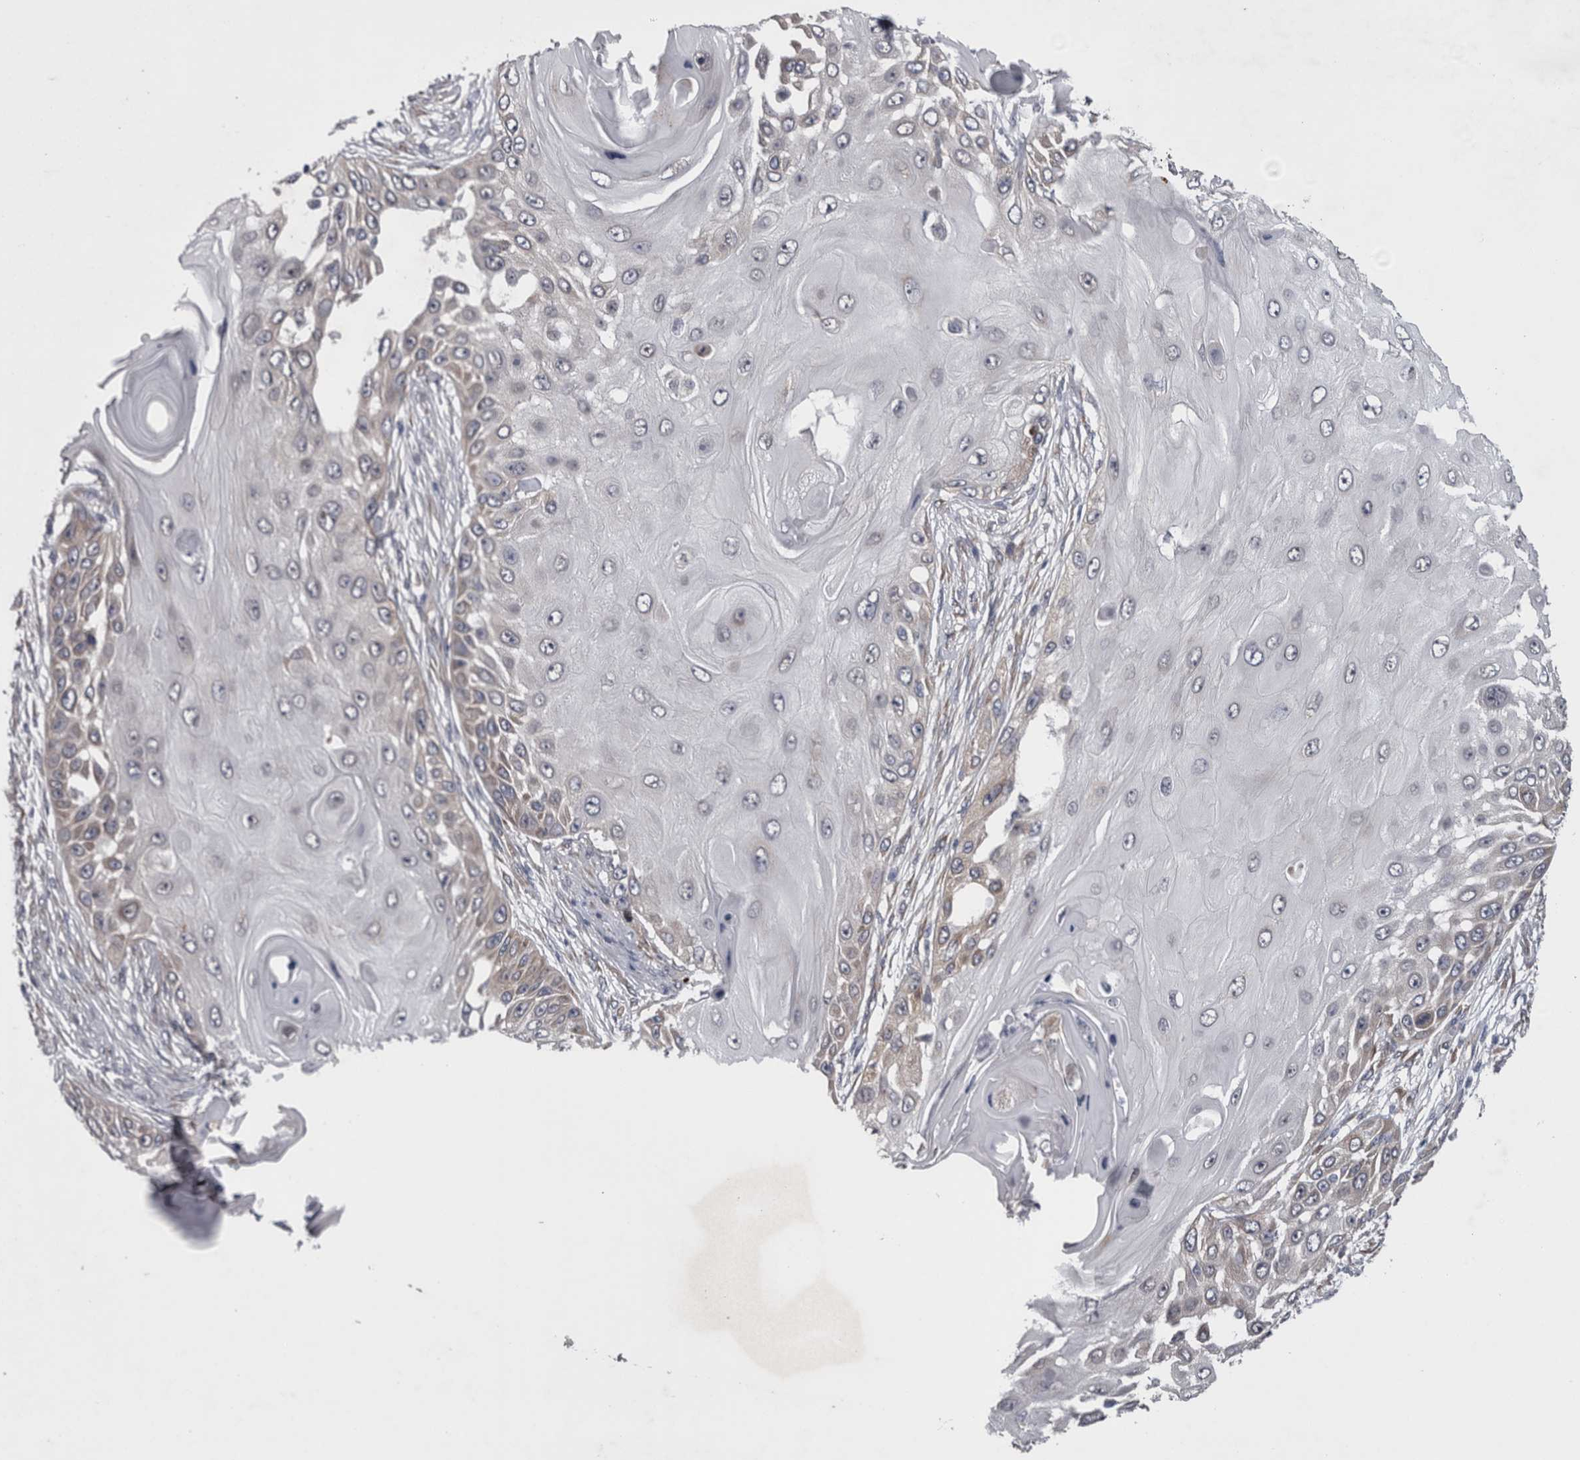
{"staining": {"intensity": "negative", "quantity": "none", "location": "none"}, "tissue": "skin cancer", "cell_type": "Tumor cells", "image_type": "cancer", "snomed": [{"axis": "morphology", "description": "Squamous cell carcinoma, NOS"}, {"axis": "topography", "description": "Skin"}], "caption": "This is a photomicrograph of immunohistochemistry staining of skin squamous cell carcinoma, which shows no positivity in tumor cells.", "gene": "DDX6", "patient": {"sex": "female", "age": 44}}